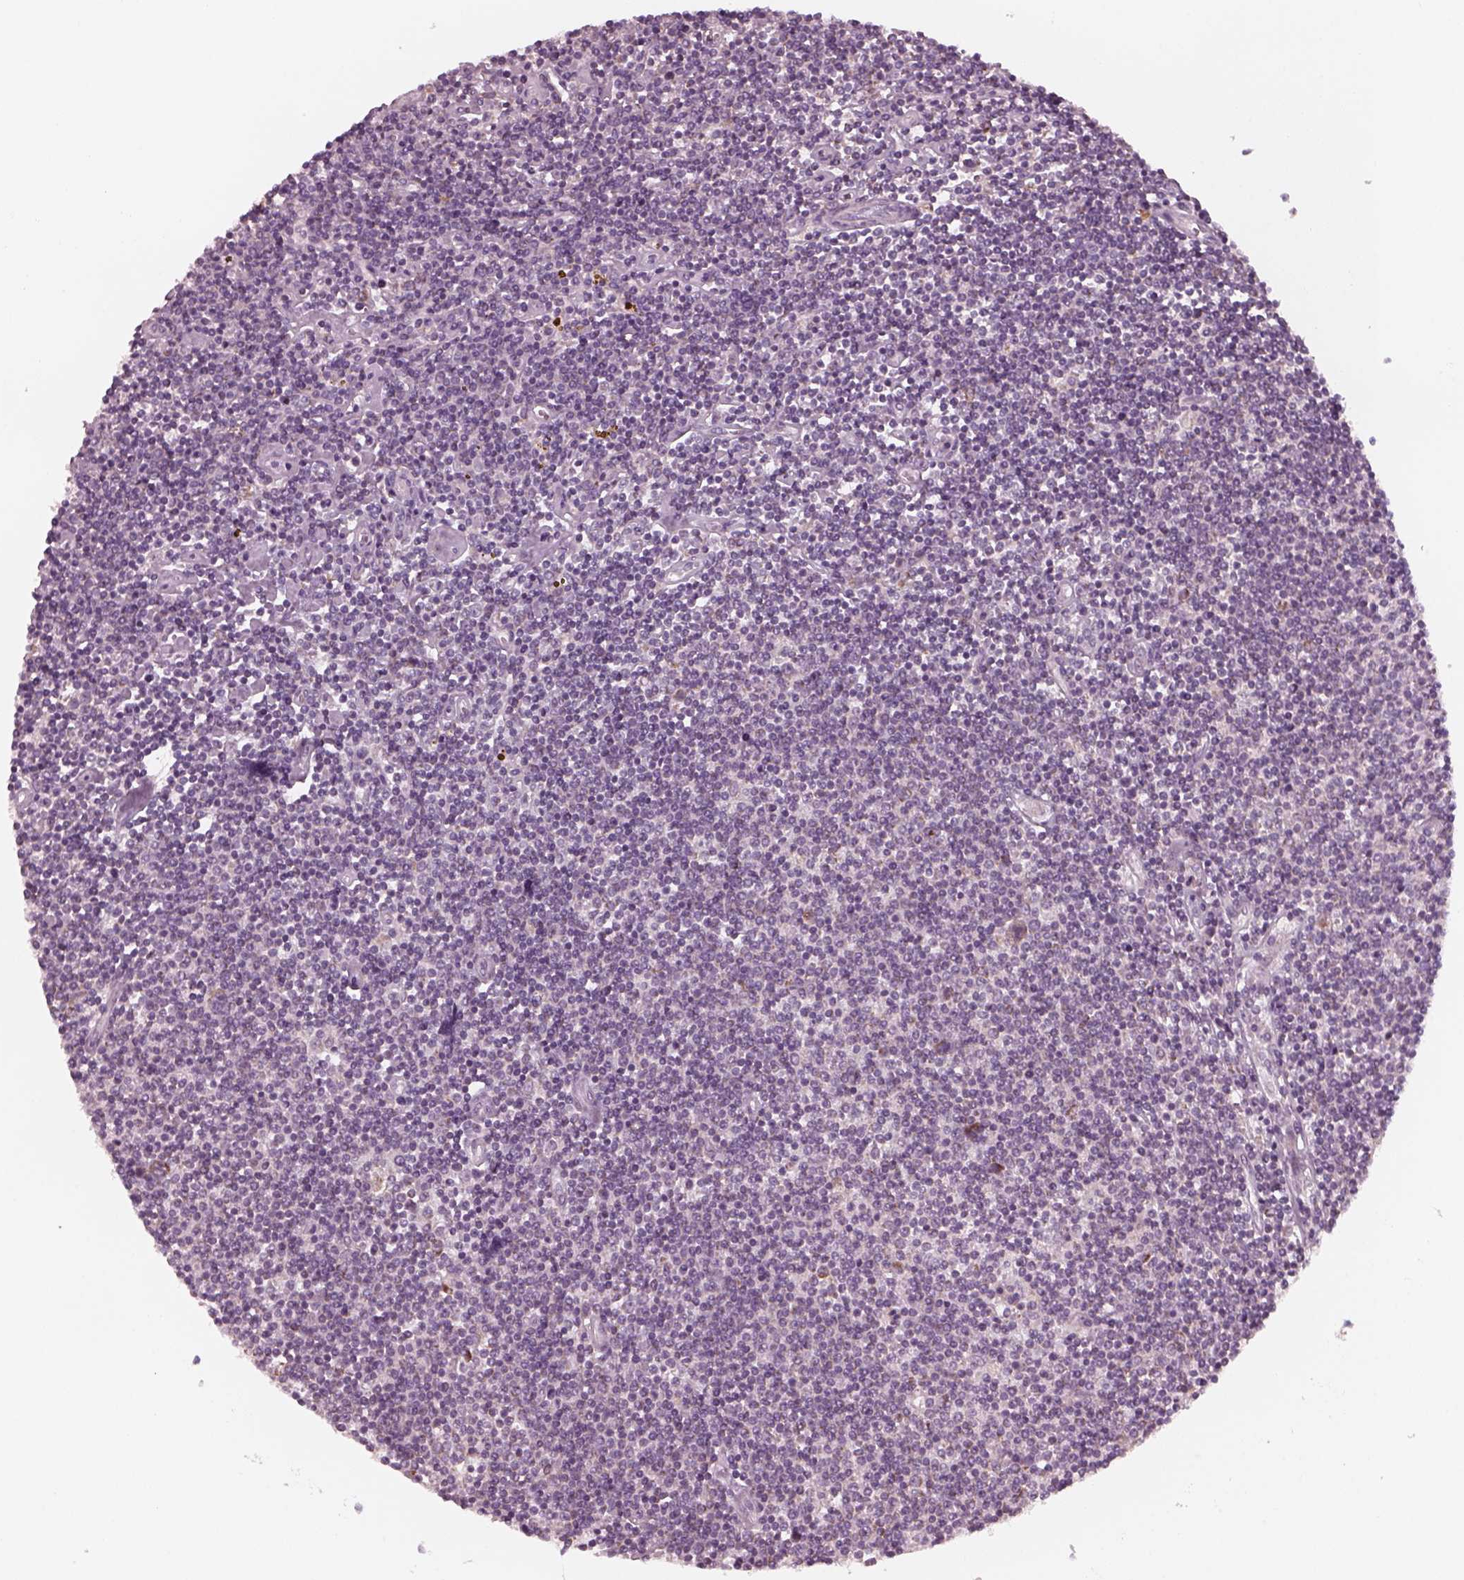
{"staining": {"intensity": "weak", "quantity": "25%-75%", "location": "cytoplasmic/membranous"}, "tissue": "lymphoma", "cell_type": "Tumor cells", "image_type": "cancer", "snomed": [{"axis": "morphology", "description": "Hodgkin's disease, NOS"}, {"axis": "topography", "description": "Lymph node"}], "caption": "DAB immunohistochemical staining of lymphoma reveals weak cytoplasmic/membranous protein staining in approximately 25%-75% of tumor cells.", "gene": "CELSR3", "patient": {"sex": "male", "age": 40}}